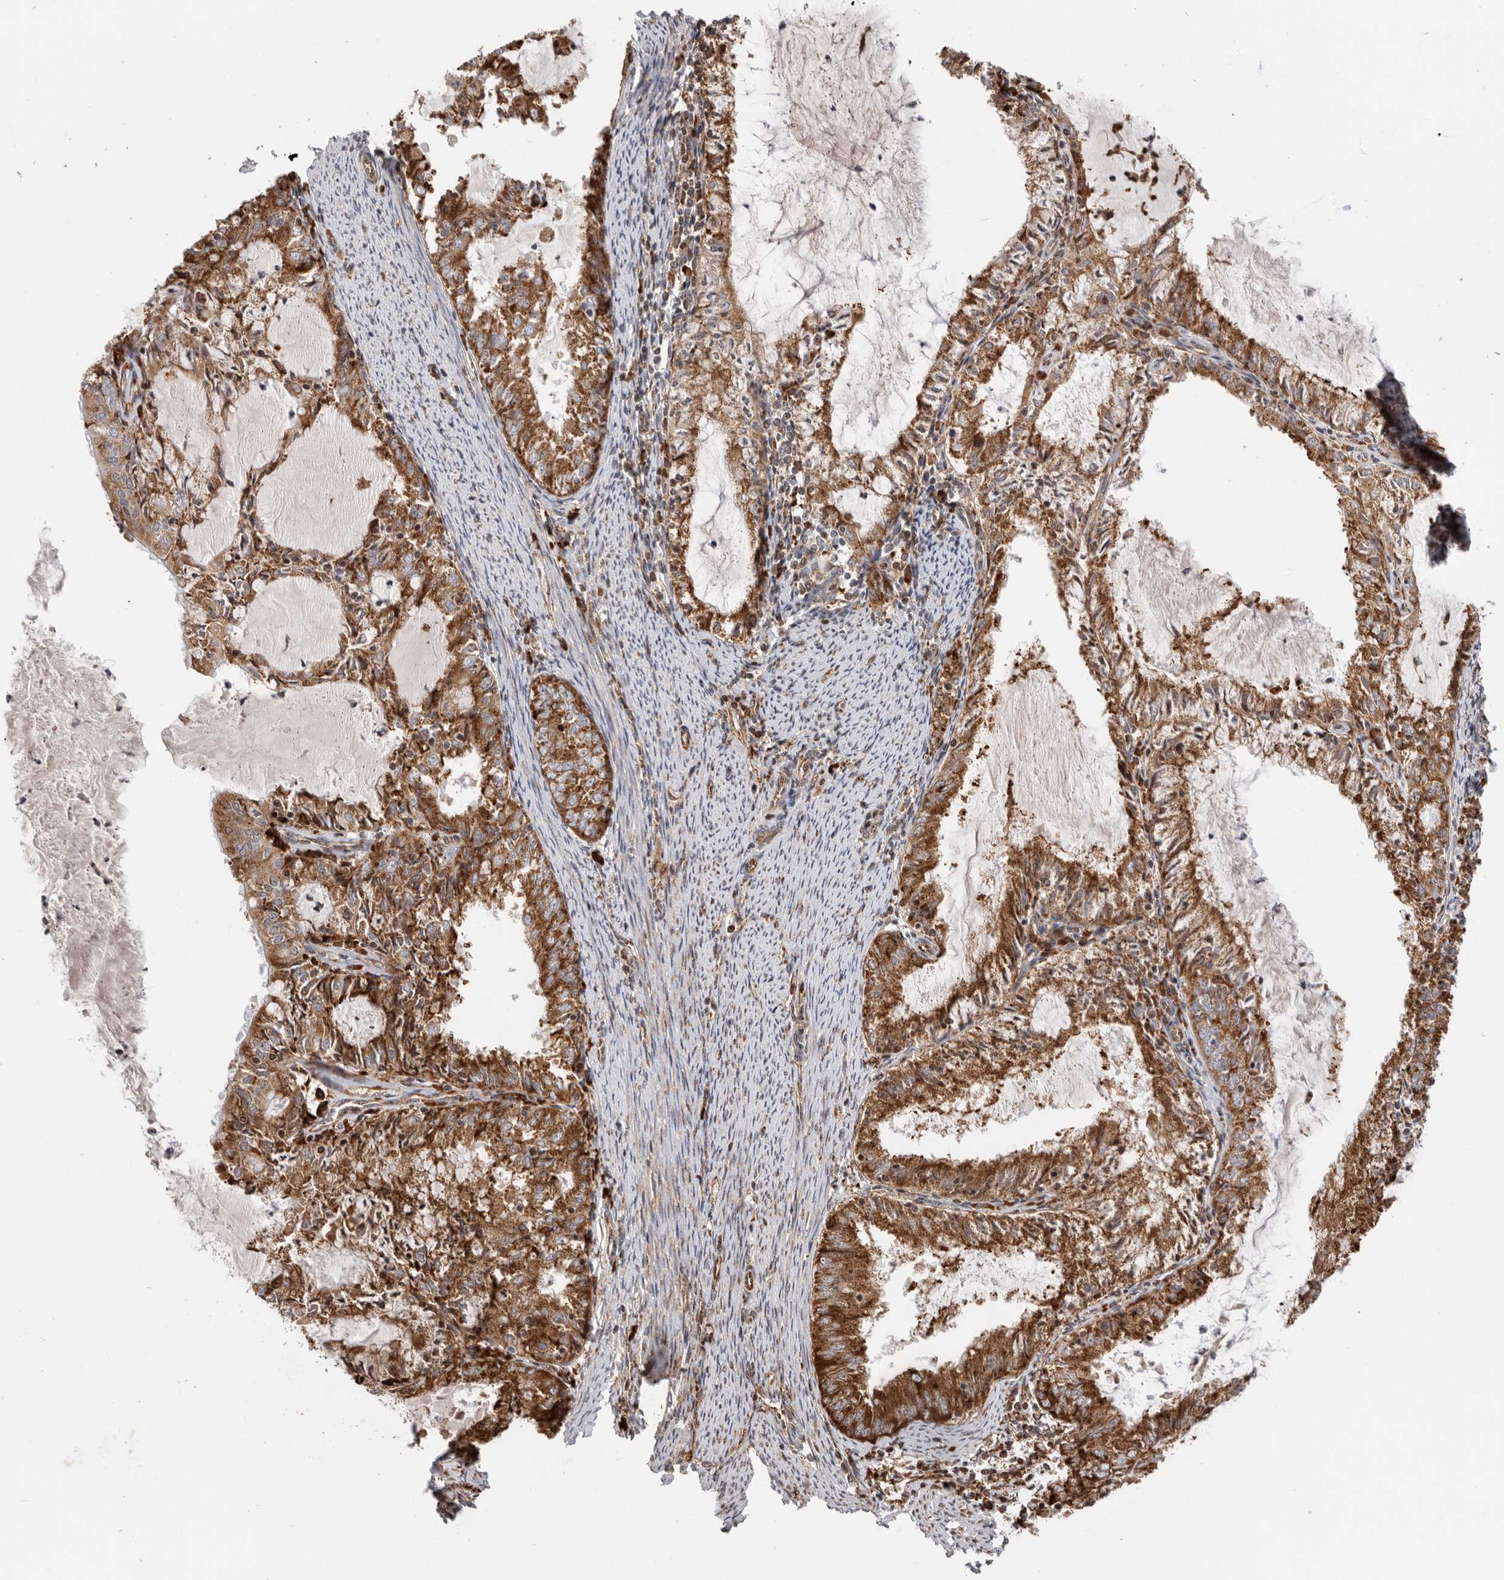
{"staining": {"intensity": "moderate", "quantity": ">75%", "location": "cytoplasmic/membranous"}, "tissue": "endometrial cancer", "cell_type": "Tumor cells", "image_type": "cancer", "snomed": [{"axis": "morphology", "description": "Adenocarcinoma, NOS"}, {"axis": "topography", "description": "Endometrium"}], "caption": "Endometrial cancer (adenocarcinoma) stained with a brown dye displays moderate cytoplasmic/membranous positive positivity in about >75% of tumor cells.", "gene": "FZD3", "patient": {"sex": "female", "age": 57}}